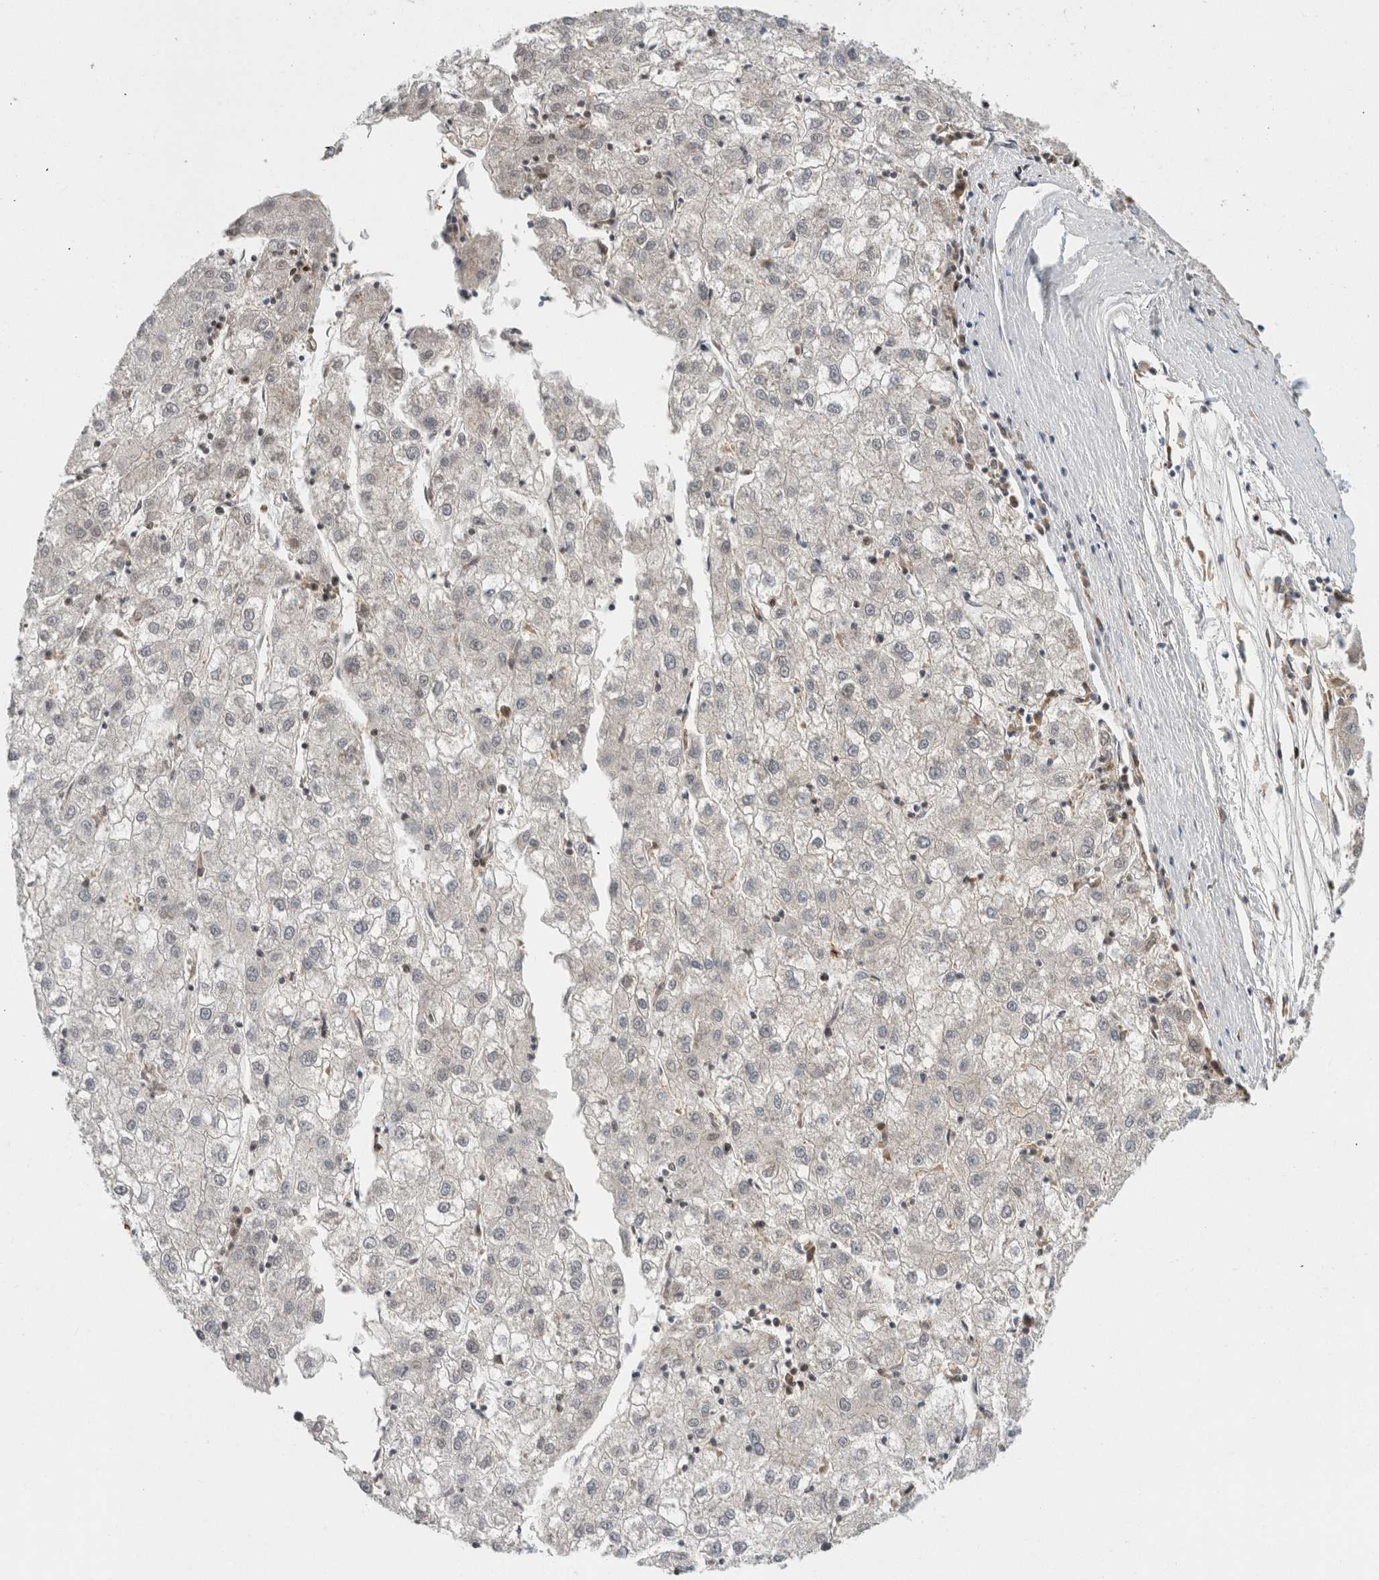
{"staining": {"intensity": "weak", "quantity": "<25%", "location": "cytoplasmic/membranous"}, "tissue": "liver cancer", "cell_type": "Tumor cells", "image_type": "cancer", "snomed": [{"axis": "morphology", "description": "Carcinoma, Hepatocellular, NOS"}, {"axis": "topography", "description": "Liver"}], "caption": "Immunohistochemistry image of neoplastic tissue: hepatocellular carcinoma (liver) stained with DAB demonstrates no significant protein expression in tumor cells.", "gene": "CA1", "patient": {"sex": "male", "age": 72}}